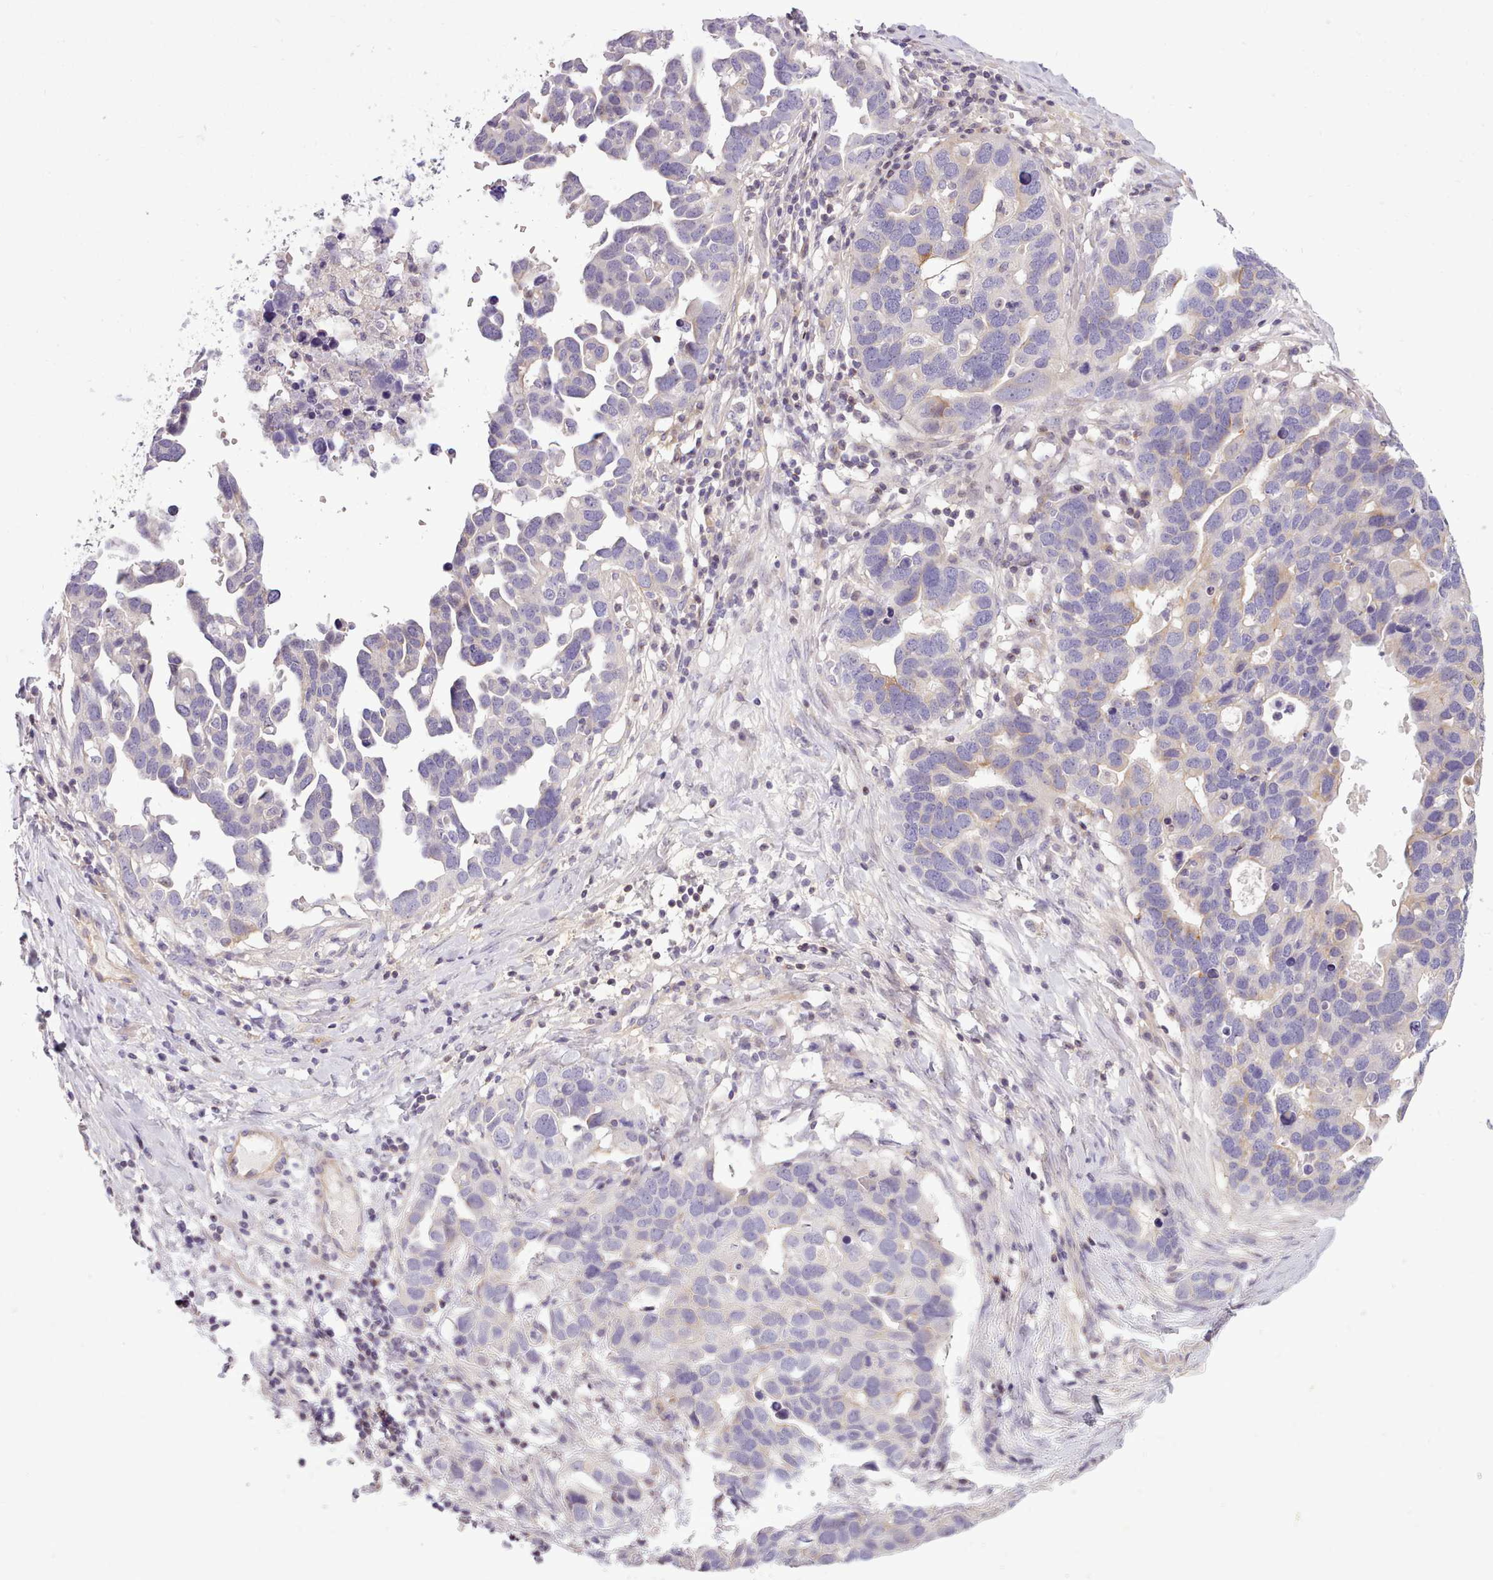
{"staining": {"intensity": "moderate", "quantity": "<25%", "location": "cytoplasmic/membranous"}, "tissue": "ovarian cancer", "cell_type": "Tumor cells", "image_type": "cancer", "snomed": [{"axis": "morphology", "description": "Cystadenocarcinoma, serous, NOS"}, {"axis": "topography", "description": "Ovary"}], "caption": "Immunohistochemistry (IHC) image of neoplastic tissue: ovarian cancer (serous cystadenocarcinoma) stained using immunohistochemistry (IHC) demonstrates low levels of moderate protein expression localized specifically in the cytoplasmic/membranous of tumor cells, appearing as a cytoplasmic/membranous brown color.", "gene": "CYP2A13", "patient": {"sex": "female", "age": 54}}